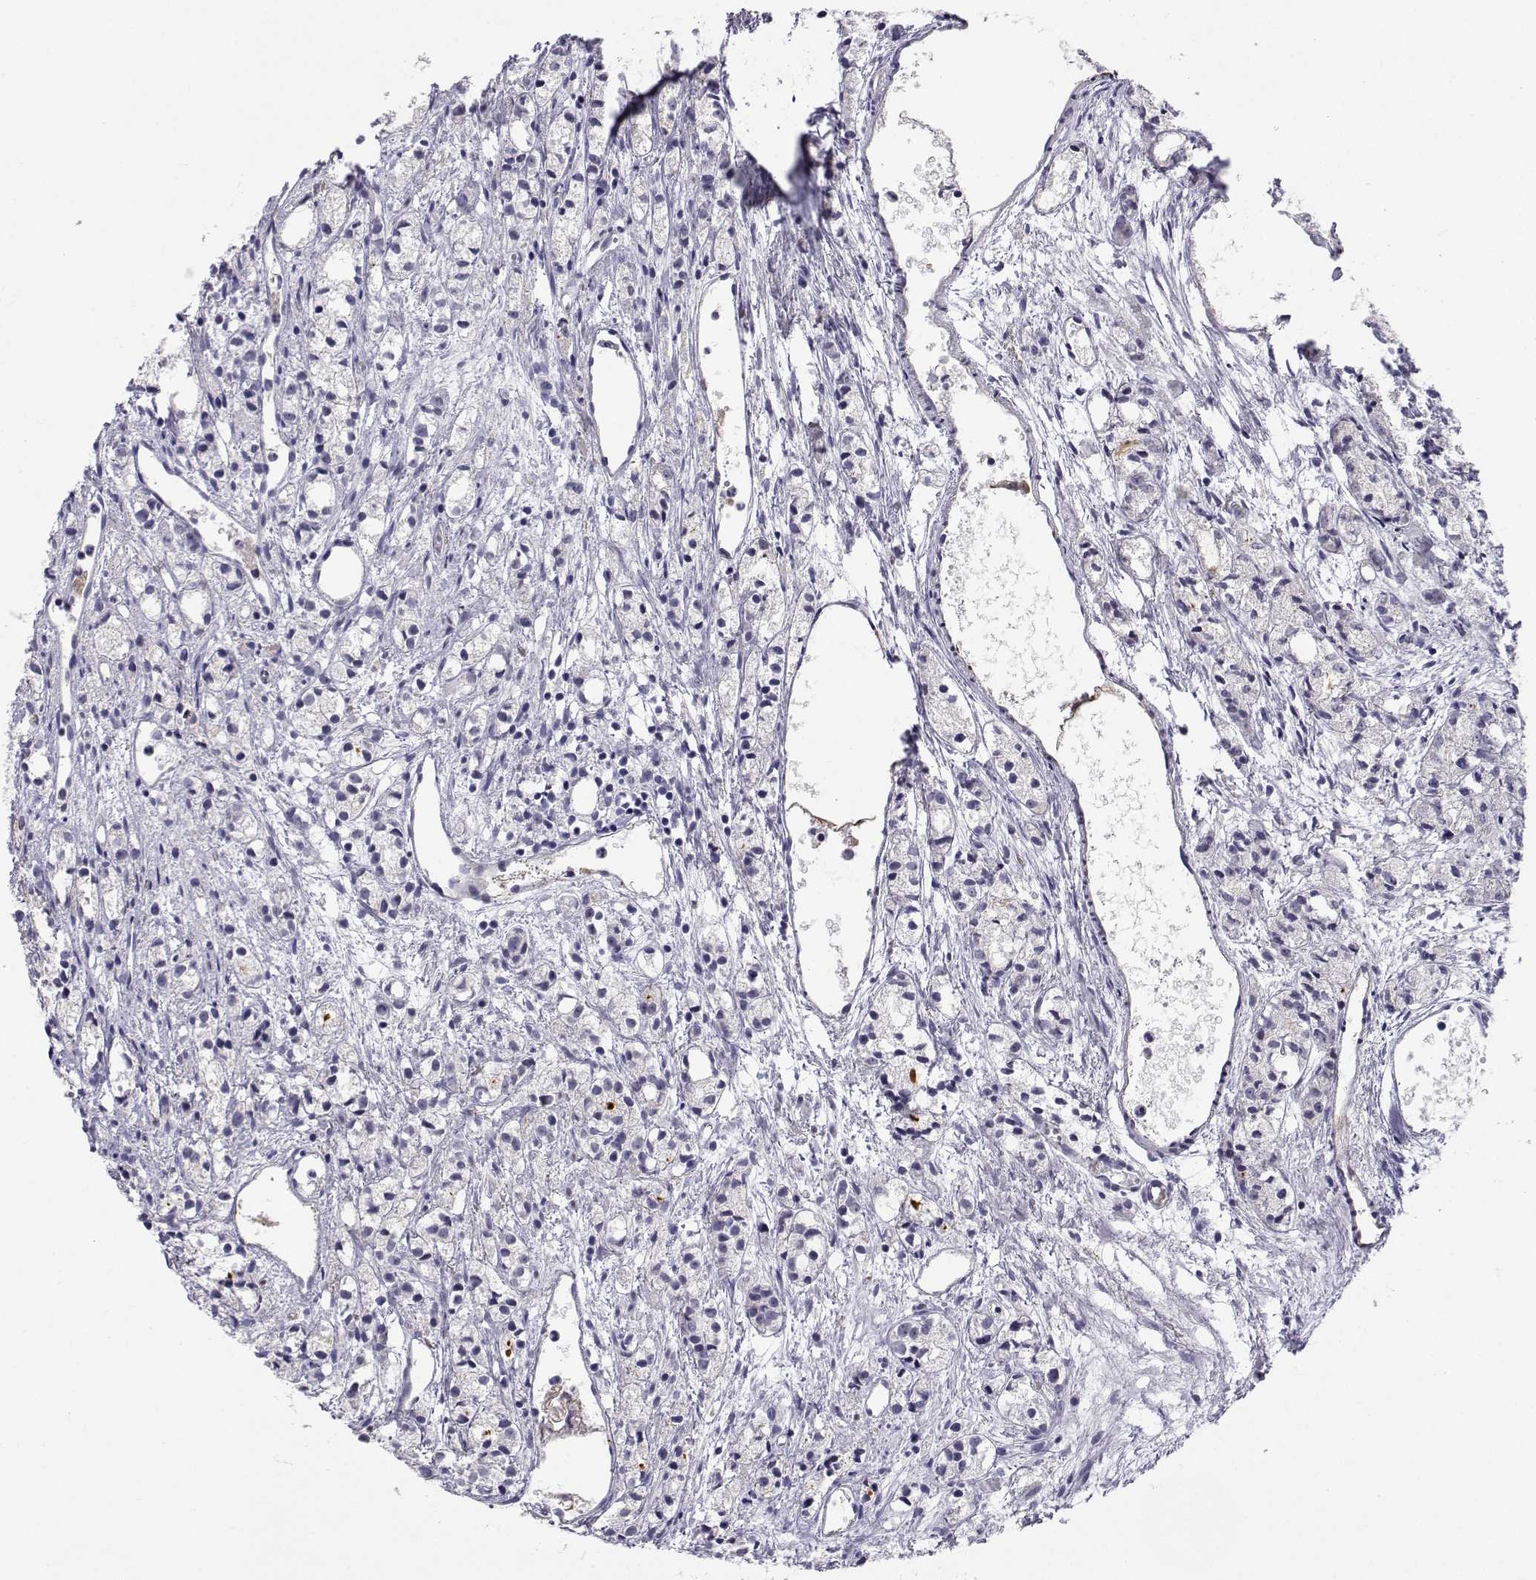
{"staining": {"intensity": "negative", "quantity": "none", "location": "none"}, "tissue": "prostate cancer", "cell_type": "Tumor cells", "image_type": "cancer", "snomed": [{"axis": "morphology", "description": "Adenocarcinoma, Medium grade"}, {"axis": "topography", "description": "Prostate"}], "caption": "Tumor cells are negative for brown protein staining in medium-grade adenocarcinoma (prostate).", "gene": "SLC6A3", "patient": {"sex": "male", "age": 74}}